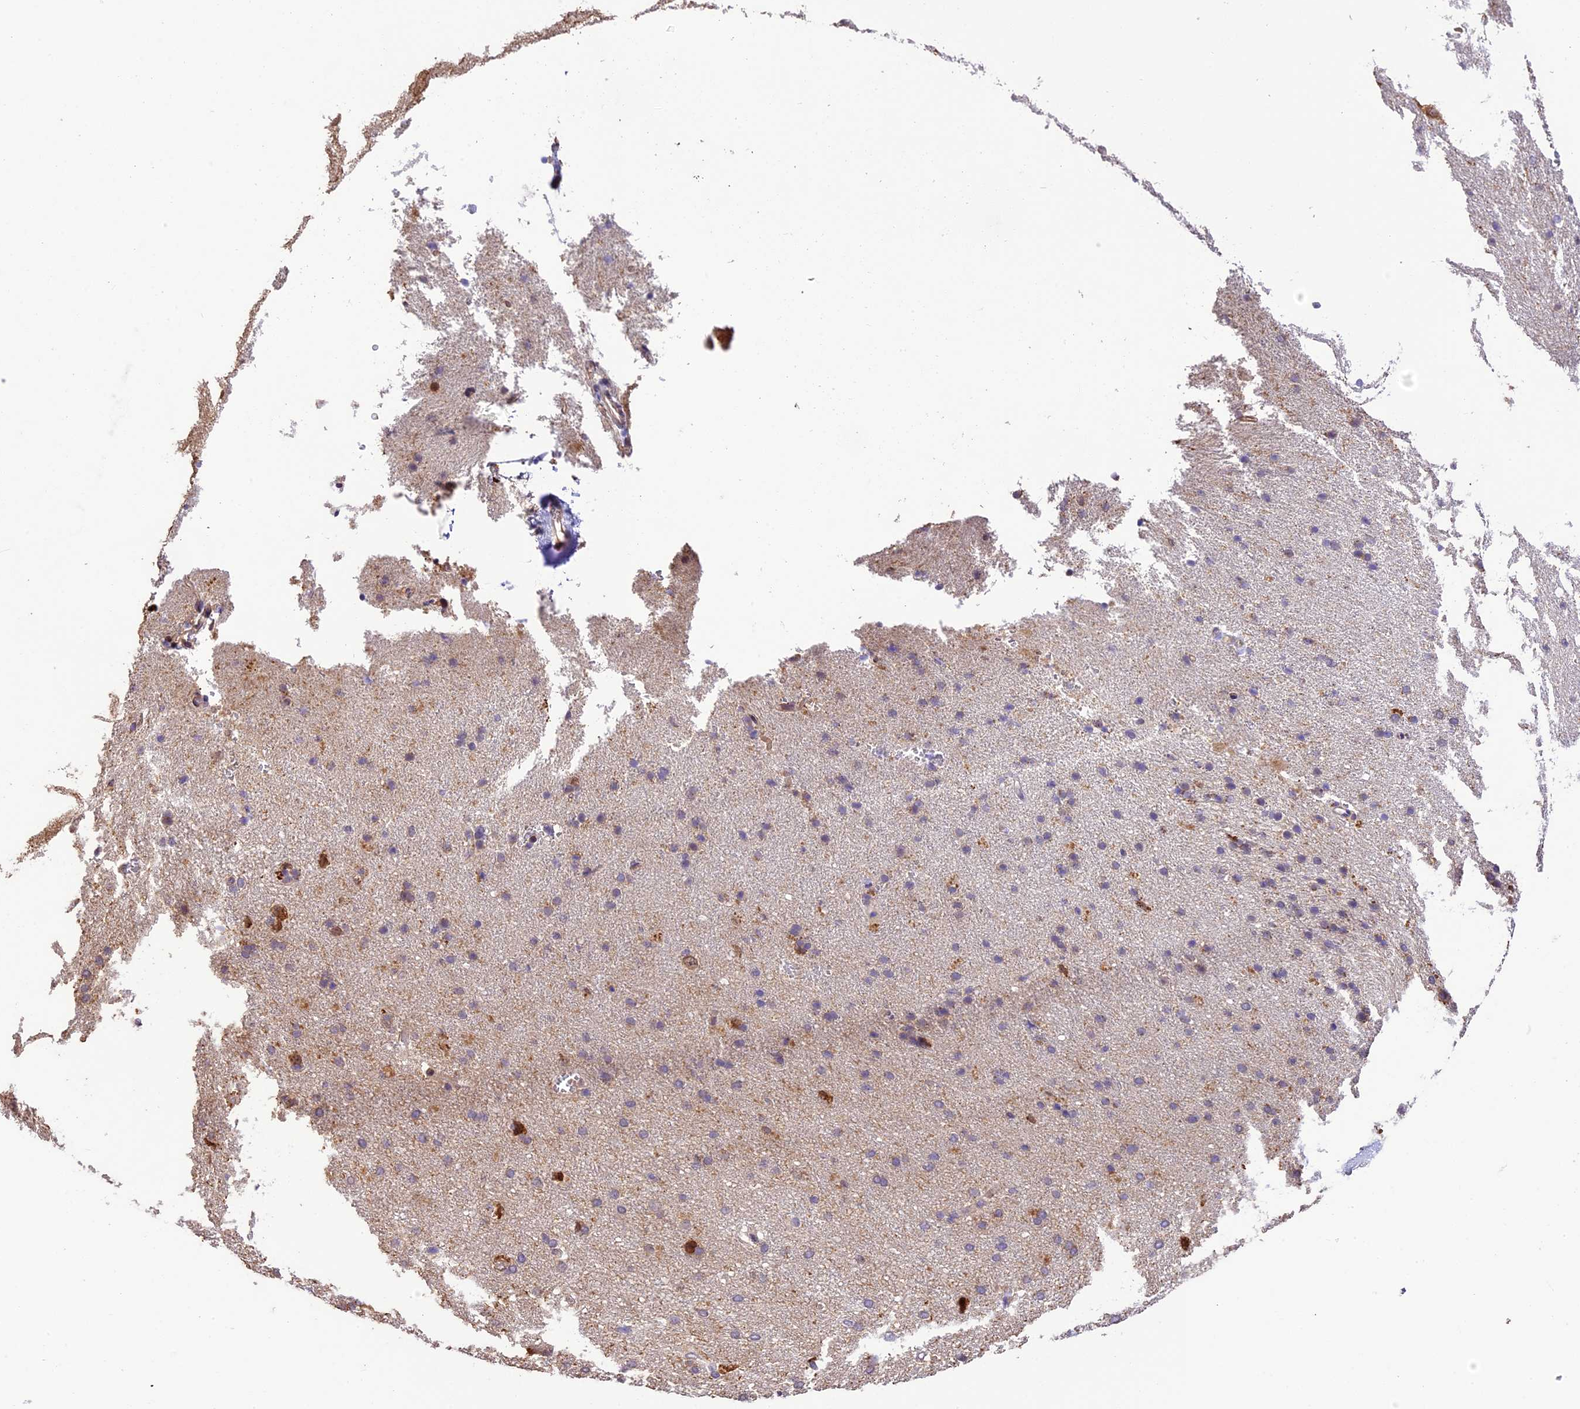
{"staining": {"intensity": "negative", "quantity": "none", "location": "none"}, "tissue": "cerebral cortex", "cell_type": "Endothelial cells", "image_type": "normal", "snomed": [{"axis": "morphology", "description": "Normal tissue, NOS"}, {"axis": "topography", "description": "Cerebral cortex"}], "caption": "Endothelial cells show no significant positivity in unremarkable cerebral cortex. (DAB immunohistochemistry visualized using brightfield microscopy, high magnification).", "gene": "DGKH", "patient": {"sex": "male", "age": 62}}